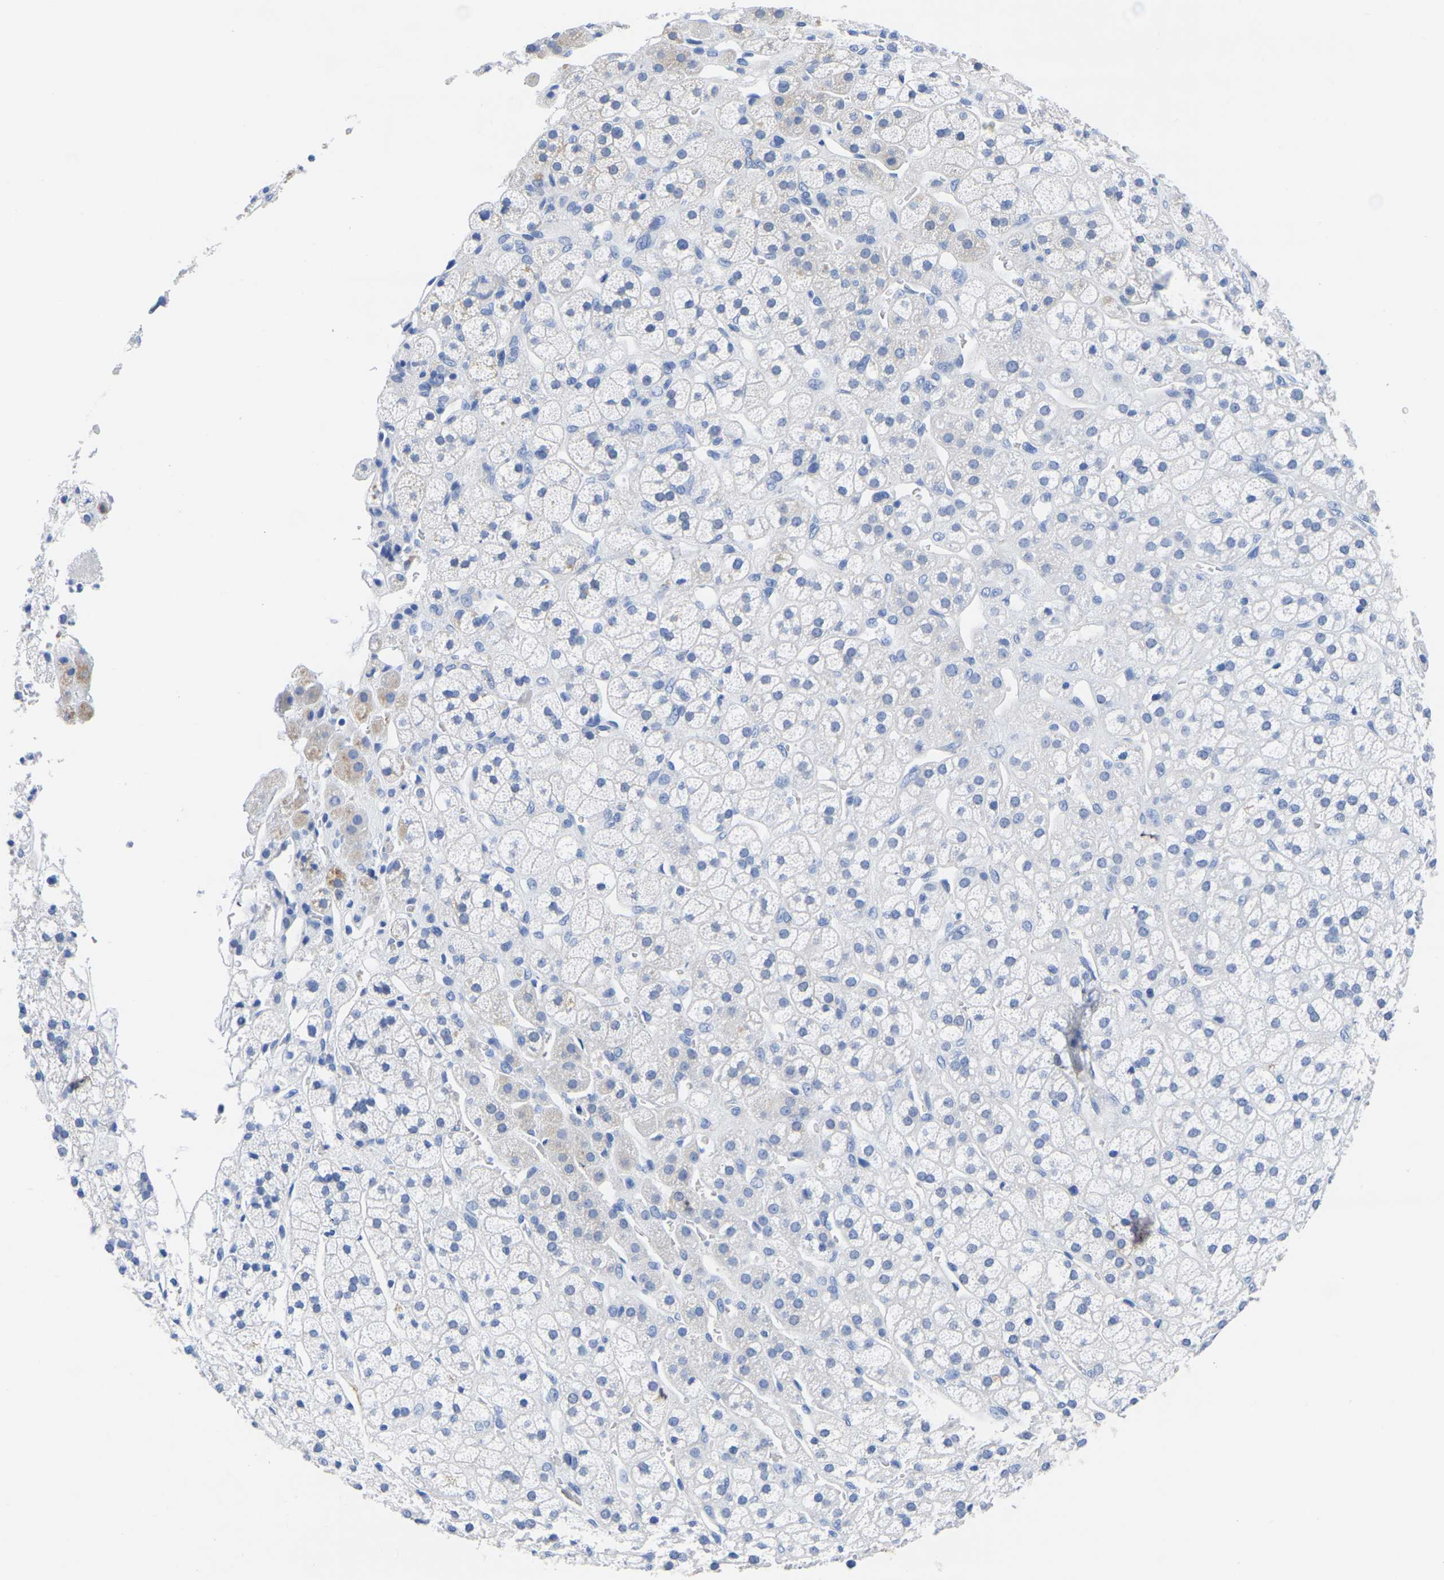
{"staining": {"intensity": "negative", "quantity": "none", "location": "none"}, "tissue": "adrenal gland", "cell_type": "Glandular cells", "image_type": "normal", "snomed": [{"axis": "morphology", "description": "Normal tissue, NOS"}, {"axis": "topography", "description": "Adrenal gland"}], "caption": "Immunohistochemistry (IHC) of normal adrenal gland demonstrates no expression in glandular cells. (Brightfield microscopy of DAB (3,3'-diaminobenzidine) immunohistochemistry at high magnification).", "gene": "SLC45A3", "patient": {"sex": "male", "age": 56}}